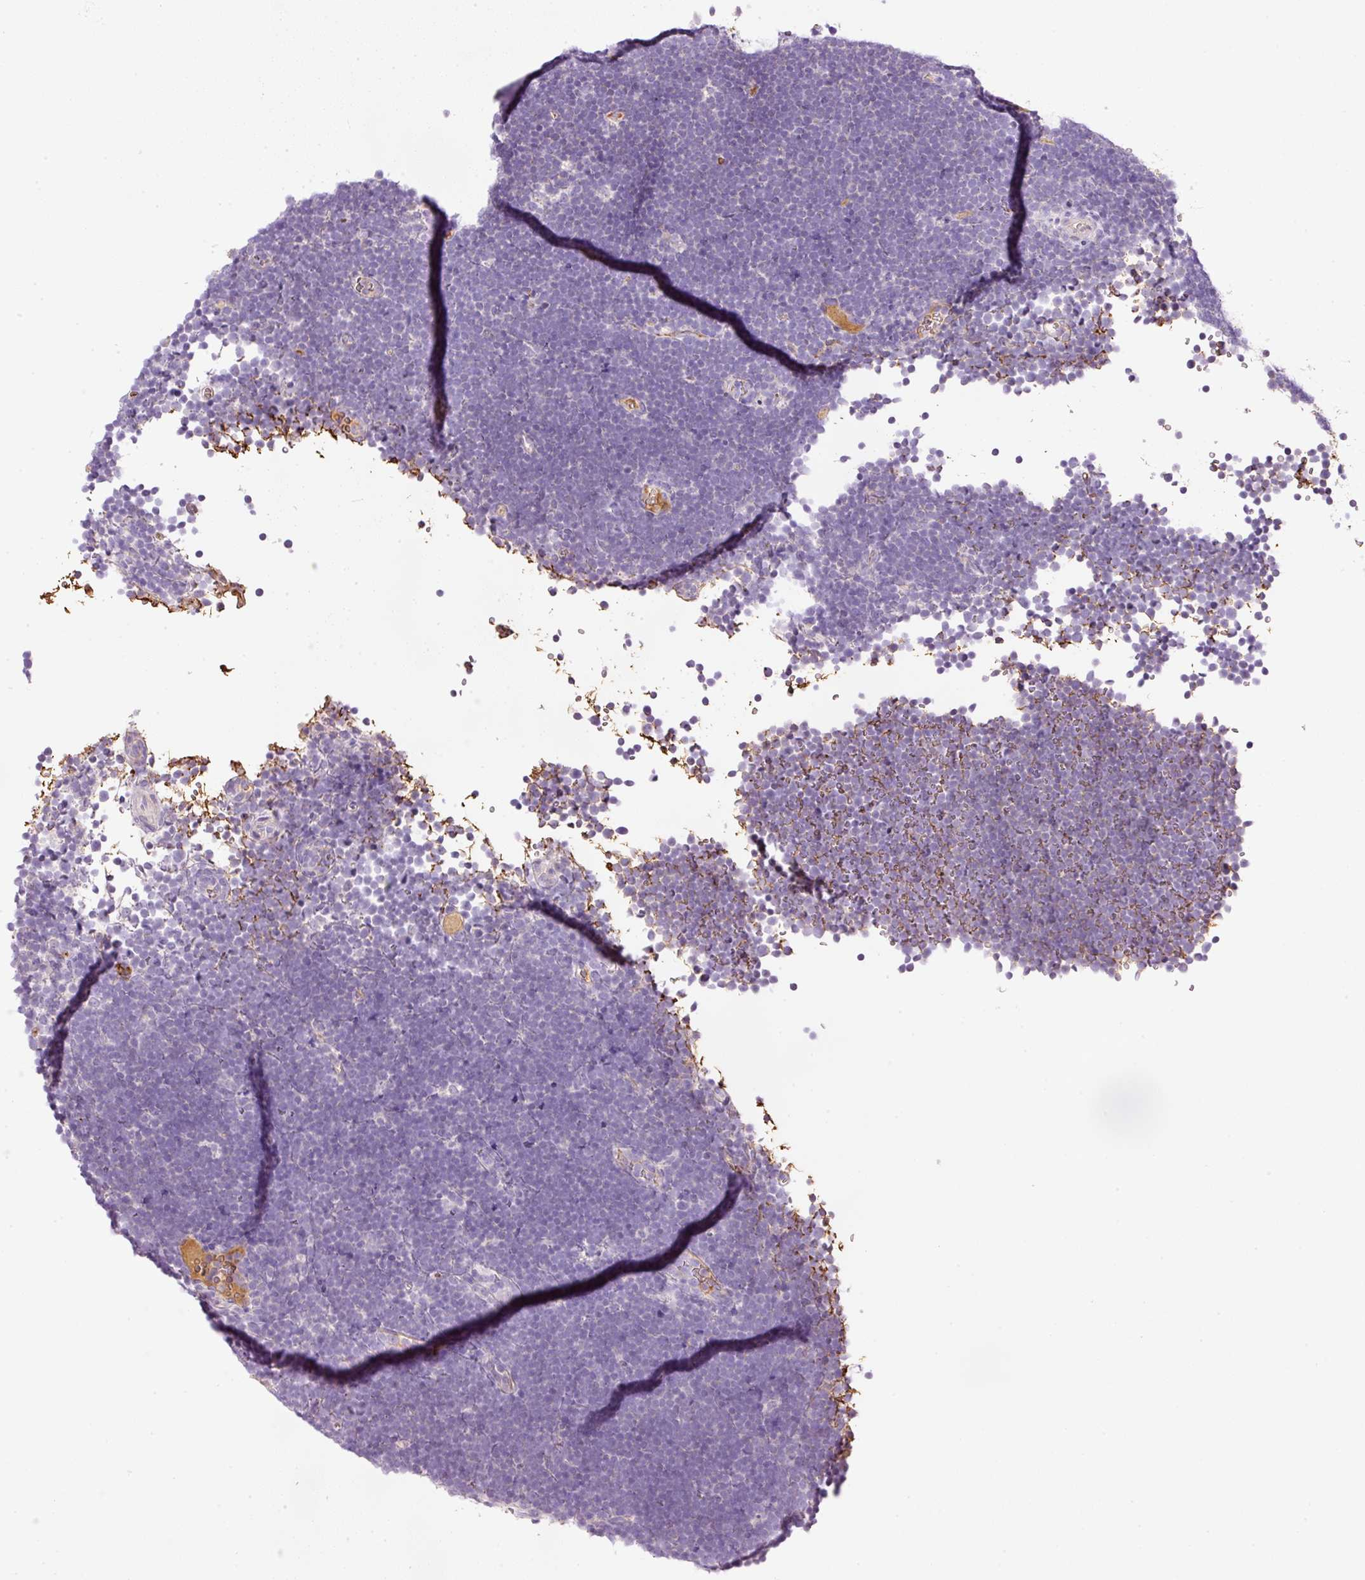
{"staining": {"intensity": "negative", "quantity": "none", "location": "none"}, "tissue": "lymphoma", "cell_type": "Tumor cells", "image_type": "cancer", "snomed": [{"axis": "morphology", "description": "Malignant lymphoma, non-Hodgkin's type, High grade"}, {"axis": "topography", "description": "Lymph node"}], "caption": "Human lymphoma stained for a protein using immunohistochemistry (IHC) demonstrates no staining in tumor cells.", "gene": "KPNA5", "patient": {"sex": "male", "age": 13}}